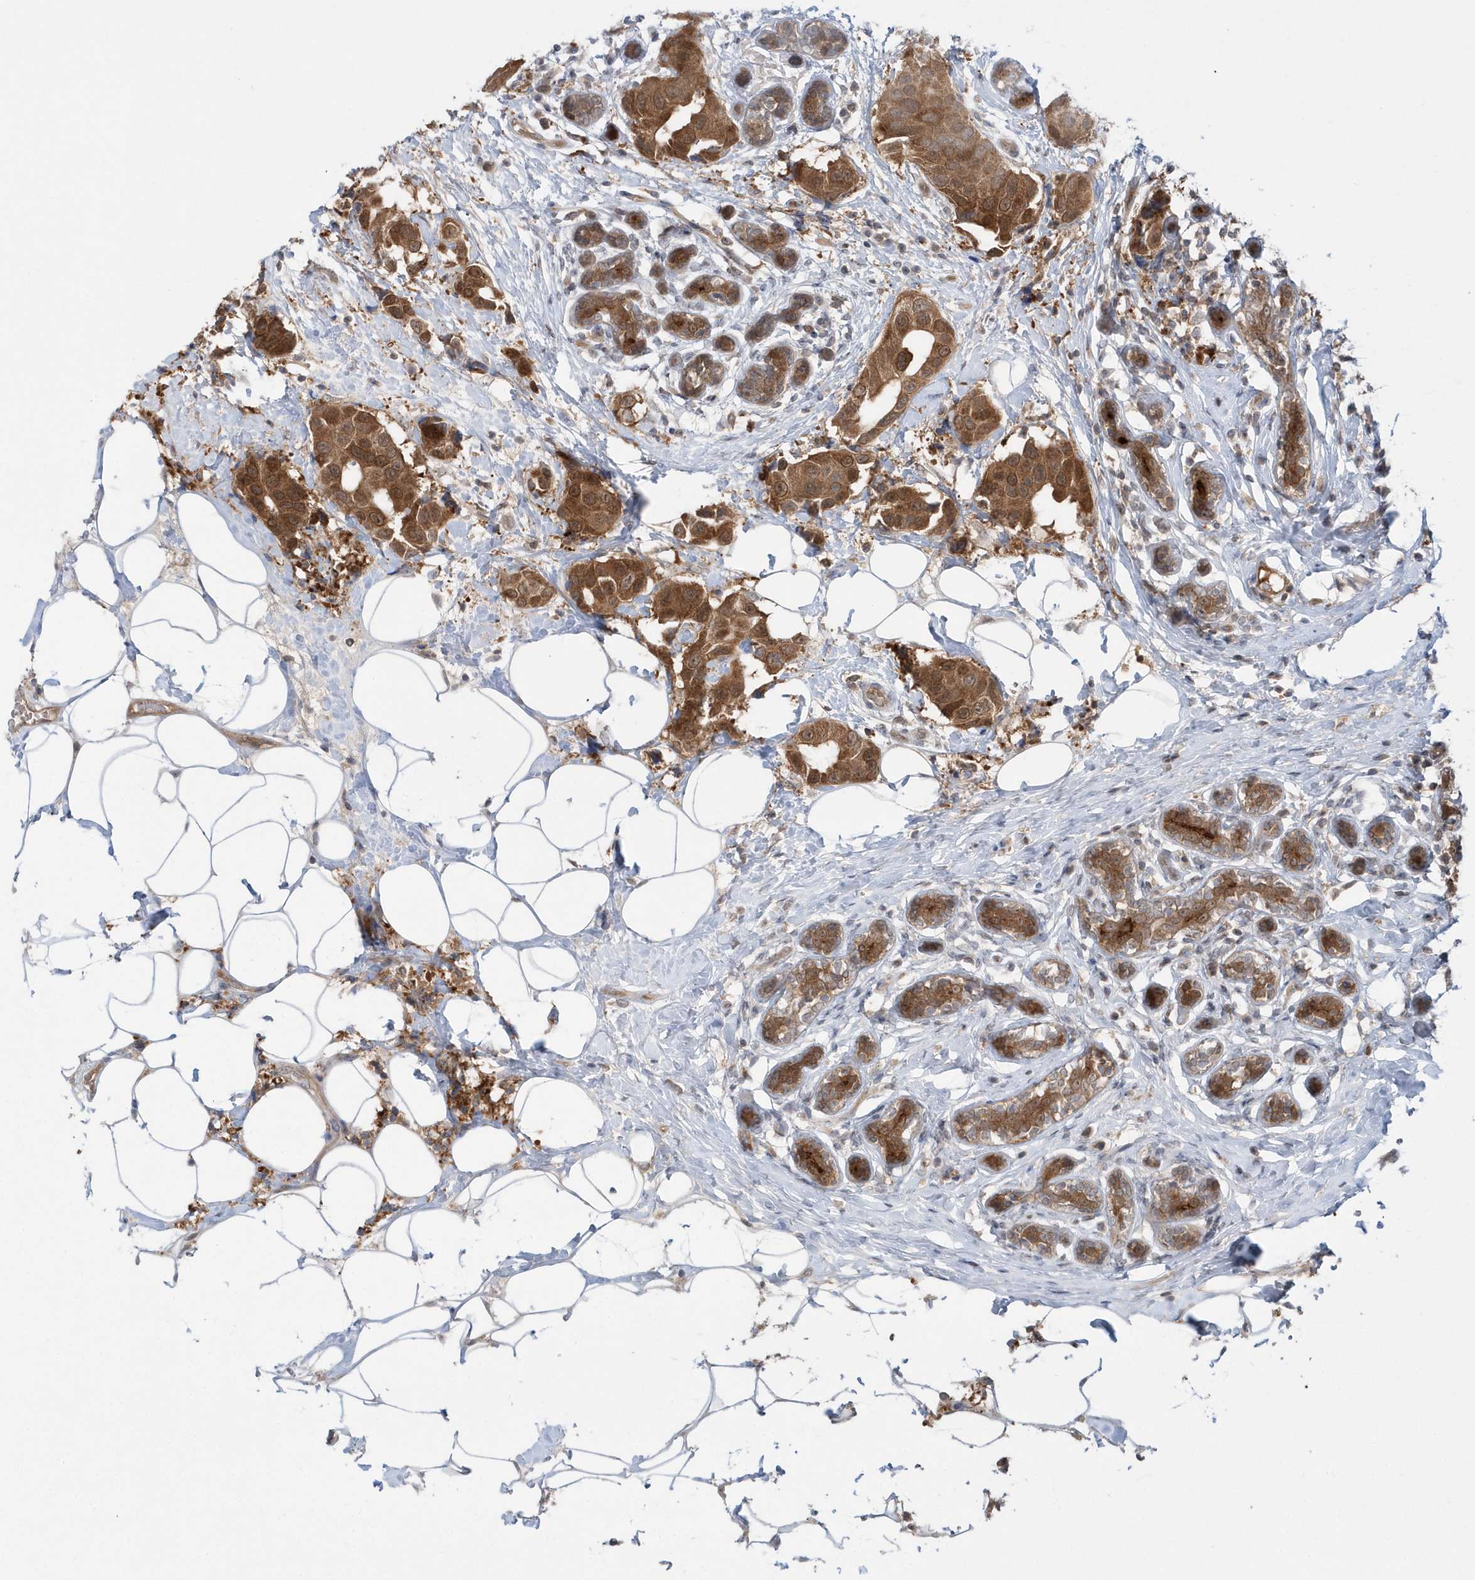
{"staining": {"intensity": "moderate", "quantity": ">75%", "location": "cytoplasmic/membranous"}, "tissue": "breast cancer", "cell_type": "Tumor cells", "image_type": "cancer", "snomed": [{"axis": "morphology", "description": "Normal tissue, NOS"}, {"axis": "morphology", "description": "Duct carcinoma"}, {"axis": "topography", "description": "Breast"}], "caption": "Immunohistochemical staining of invasive ductal carcinoma (breast) shows medium levels of moderate cytoplasmic/membranous protein expression in approximately >75% of tumor cells.", "gene": "RNF7", "patient": {"sex": "female", "age": 39}}